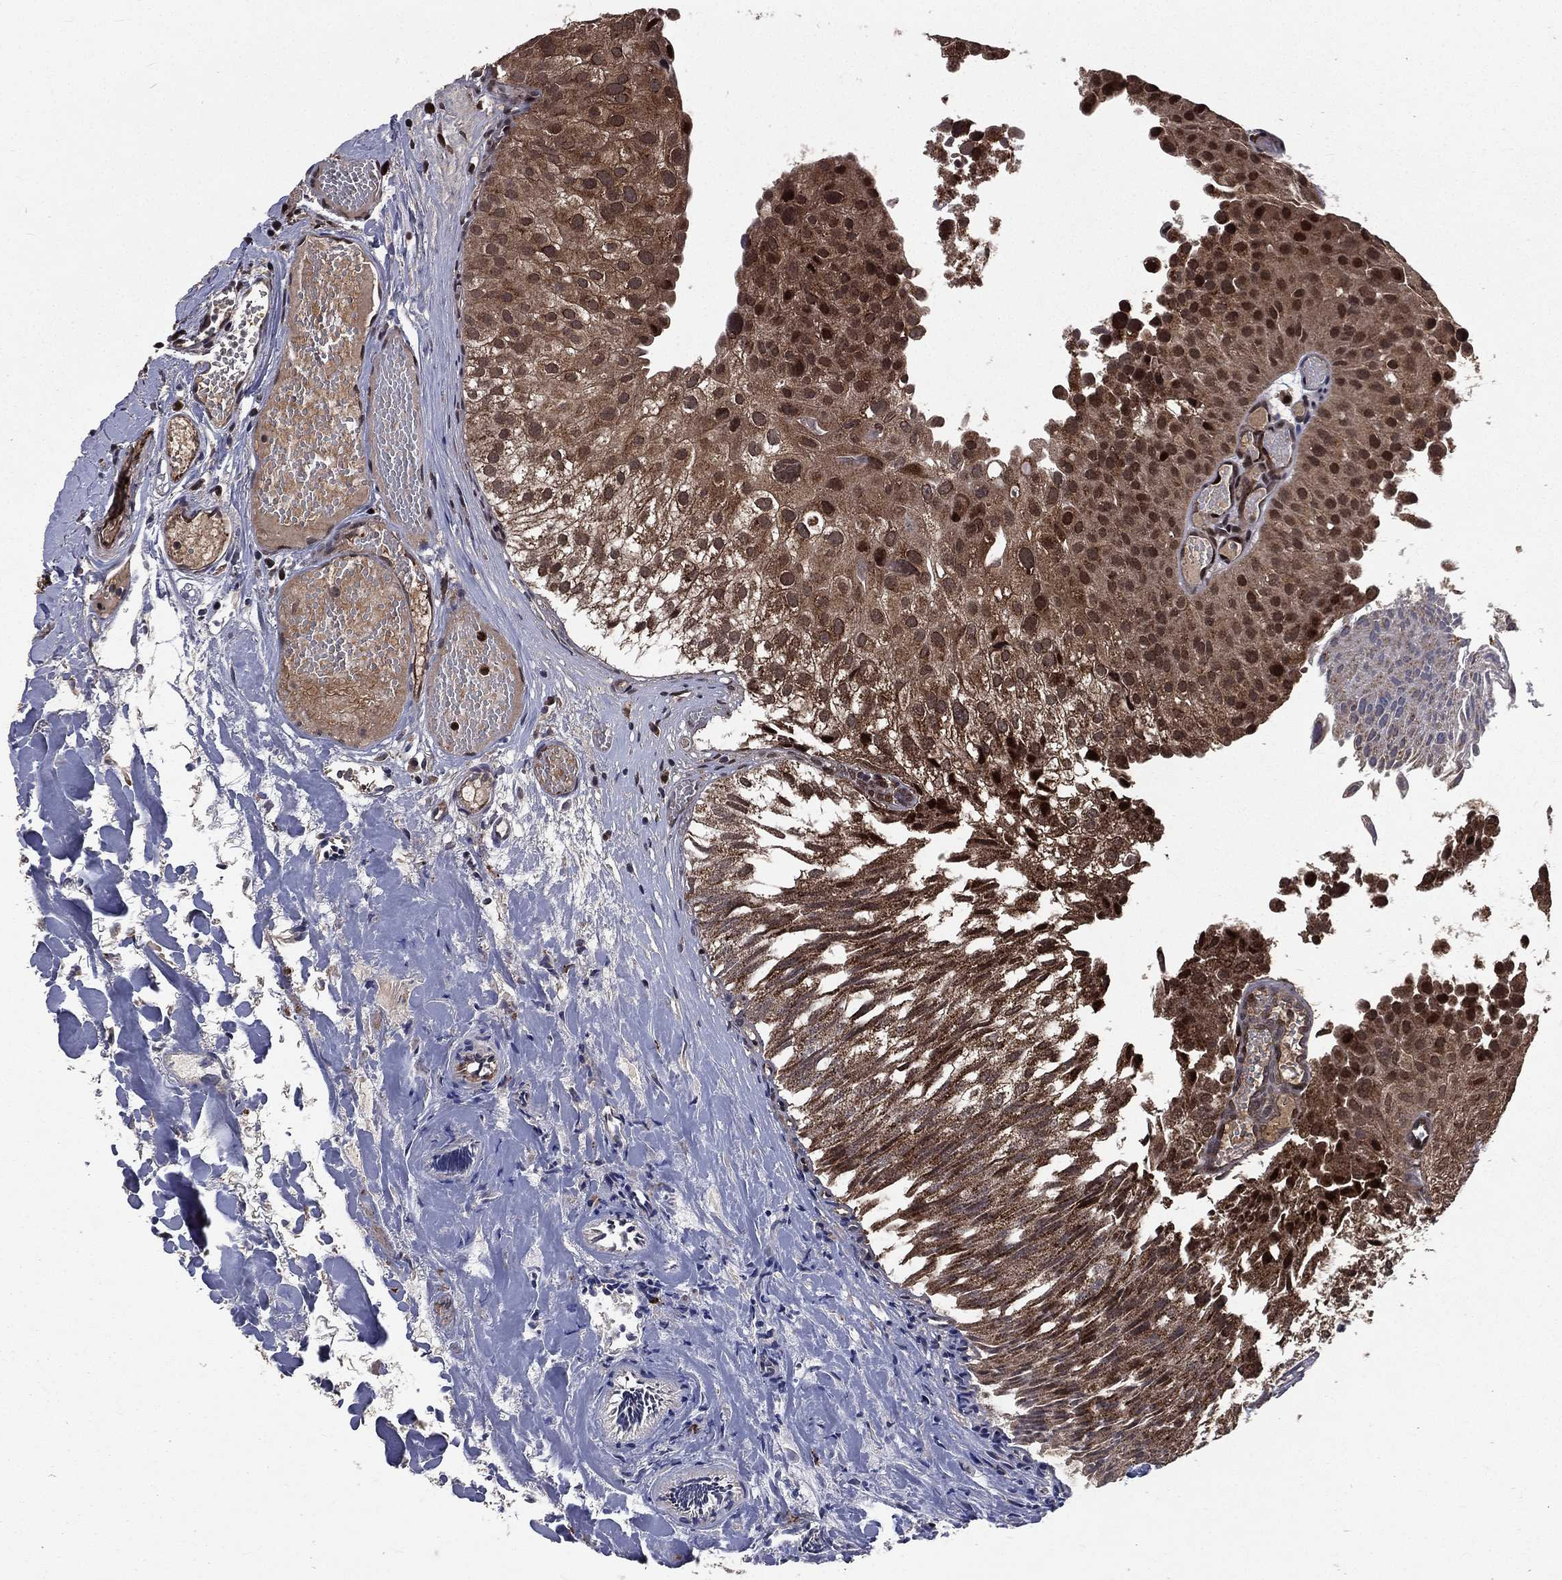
{"staining": {"intensity": "moderate", "quantity": "25%-75%", "location": "cytoplasmic/membranous,nuclear"}, "tissue": "urothelial cancer", "cell_type": "Tumor cells", "image_type": "cancer", "snomed": [{"axis": "morphology", "description": "Urothelial carcinoma, Low grade"}, {"axis": "topography", "description": "Urinary bladder"}], "caption": "Immunohistochemistry histopathology image of urothelial carcinoma (low-grade) stained for a protein (brown), which shows medium levels of moderate cytoplasmic/membranous and nuclear positivity in approximately 25%-75% of tumor cells.", "gene": "LENG8", "patient": {"sex": "female", "age": 78}}